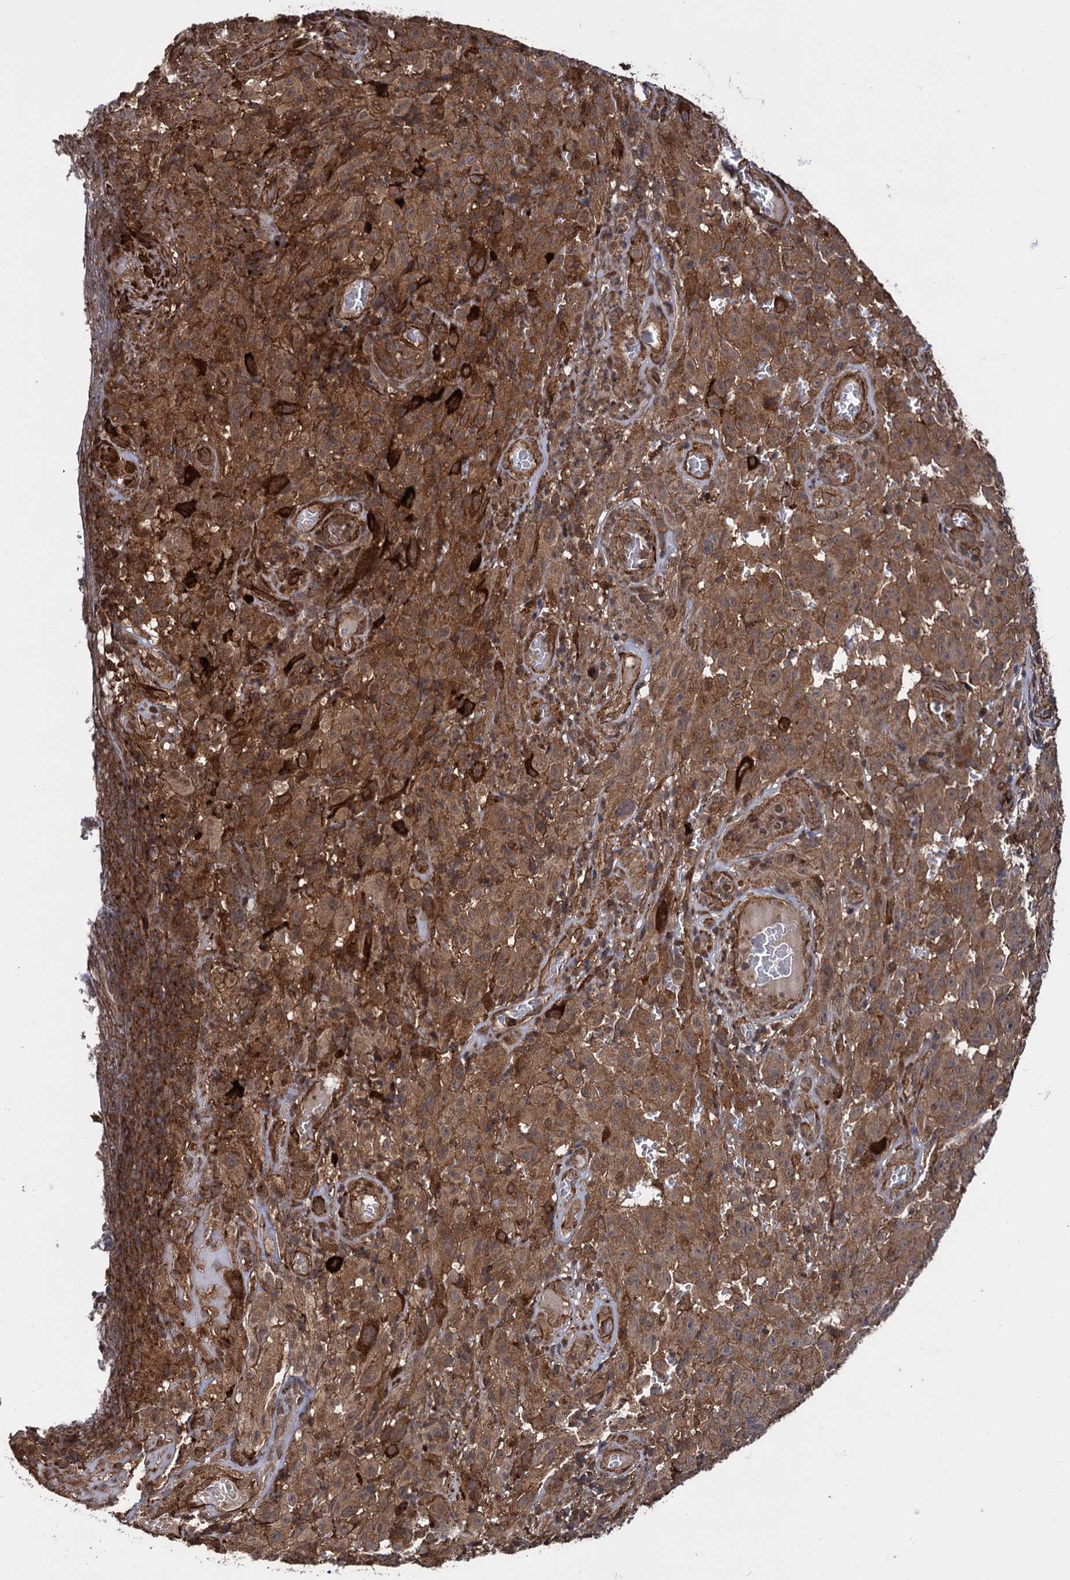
{"staining": {"intensity": "moderate", "quantity": ">75%", "location": "cytoplasmic/membranous"}, "tissue": "melanoma", "cell_type": "Tumor cells", "image_type": "cancer", "snomed": [{"axis": "morphology", "description": "Malignant melanoma, NOS"}, {"axis": "topography", "description": "Skin"}], "caption": "This image displays malignant melanoma stained with immunohistochemistry (IHC) to label a protein in brown. The cytoplasmic/membranous of tumor cells show moderate positivity for the protein. Nuclei are counter-stained blue.", "gene": "ATP8B4", "patient": {"sex": "female", "age": 82}}